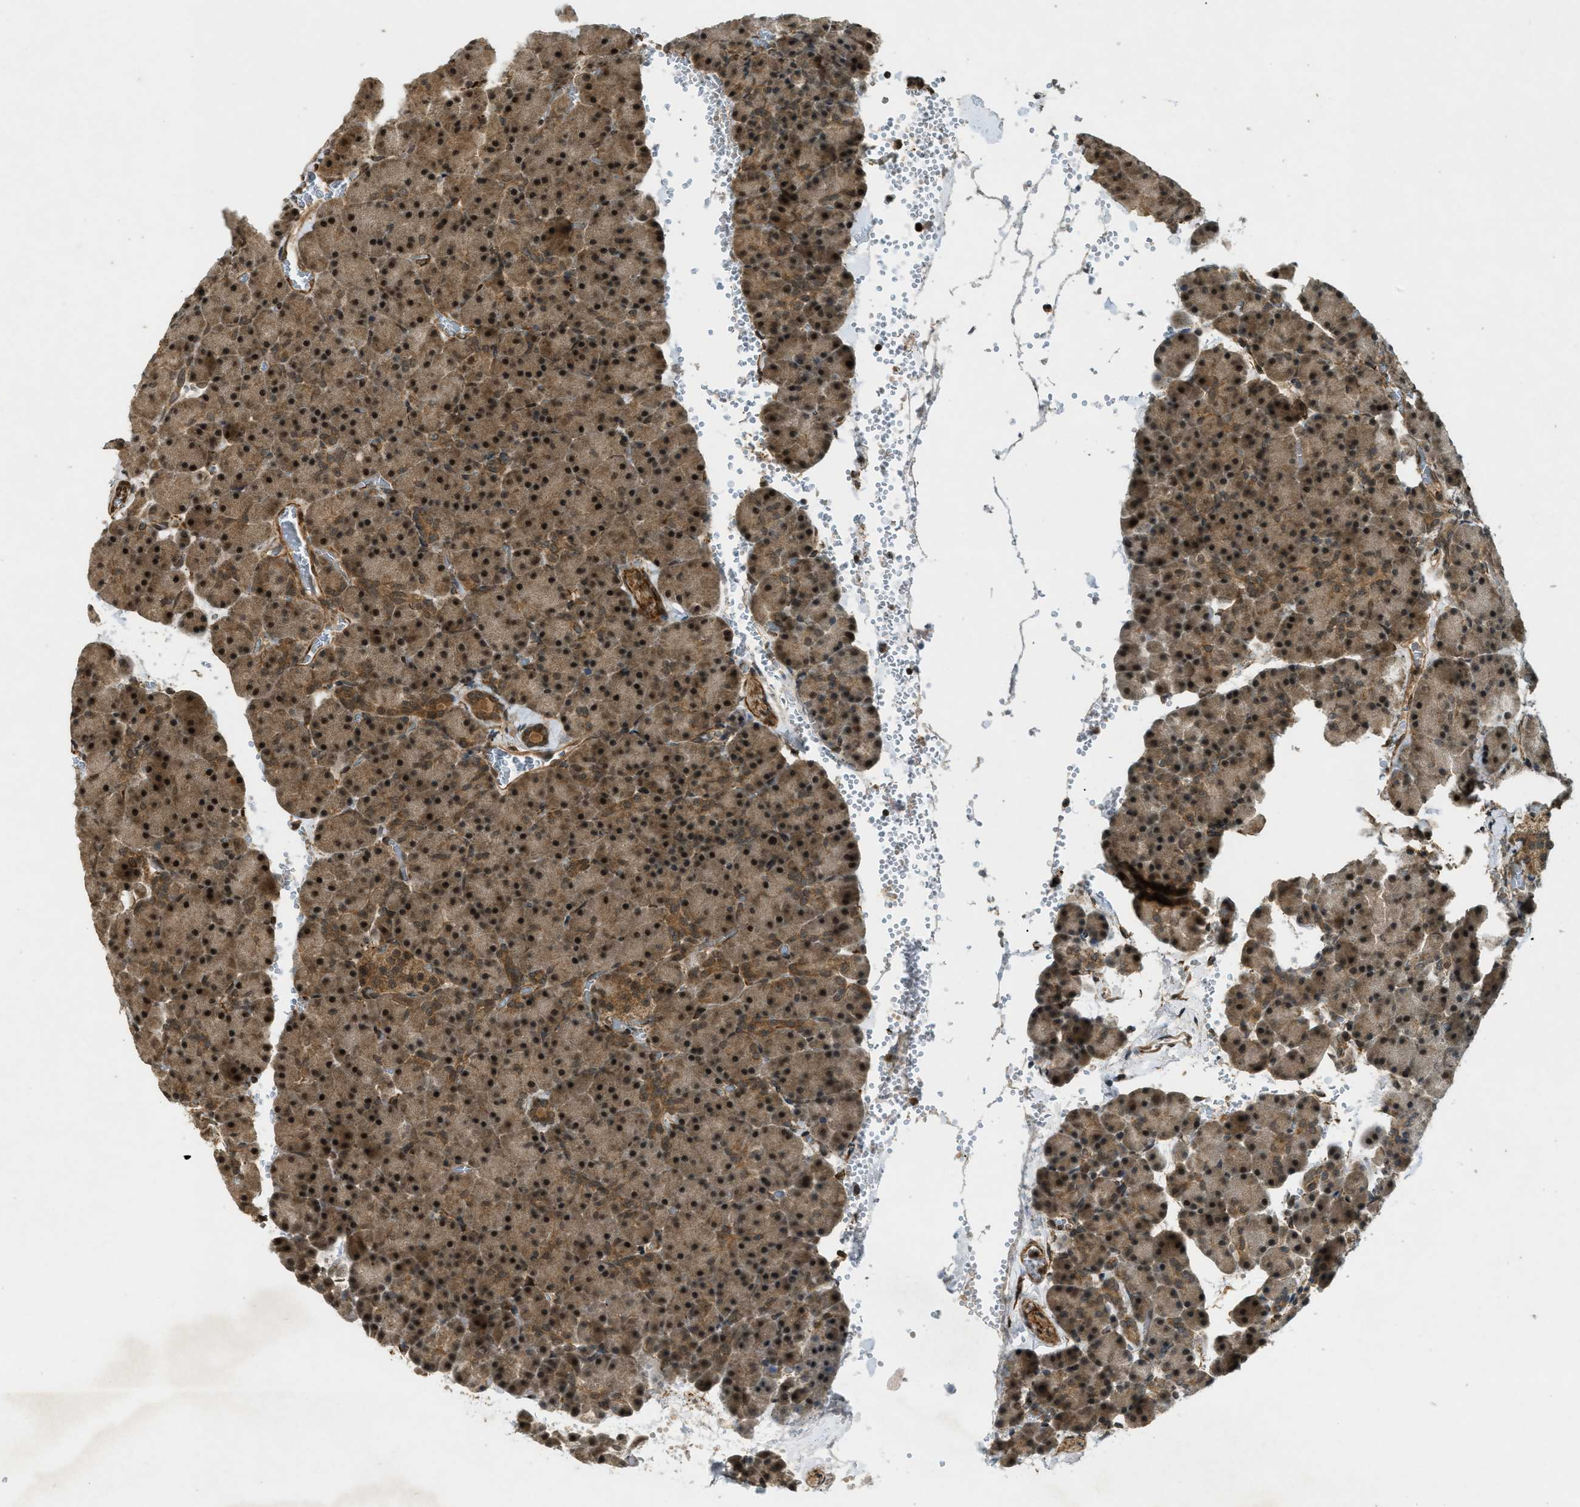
{"staining": {"intensity": "moderate", "quantity": ">75%", "location": "cytoplasmic/membranous,nuclear"}, "tissue": "pancreas", "cell_type": "Exocrine glandular cells", "image_type": "normal", "snomed": [{"axis": "morphology", "description": "Normal tissue, NOS"}, {"axis": "topography", "description": "Pancreas"}], "caption": "A brown stain labels moderate cytoplasmic/membranous,nuclear staining of a protein in exocrine glandular cells of normal human pancreas. (DAB (3,3'-diaminobenzidine) = brown stain, brightfield microscopy at high magnification).", "gene": "EIF2AK3", "patient": {"sex": "female", "age": 35}}